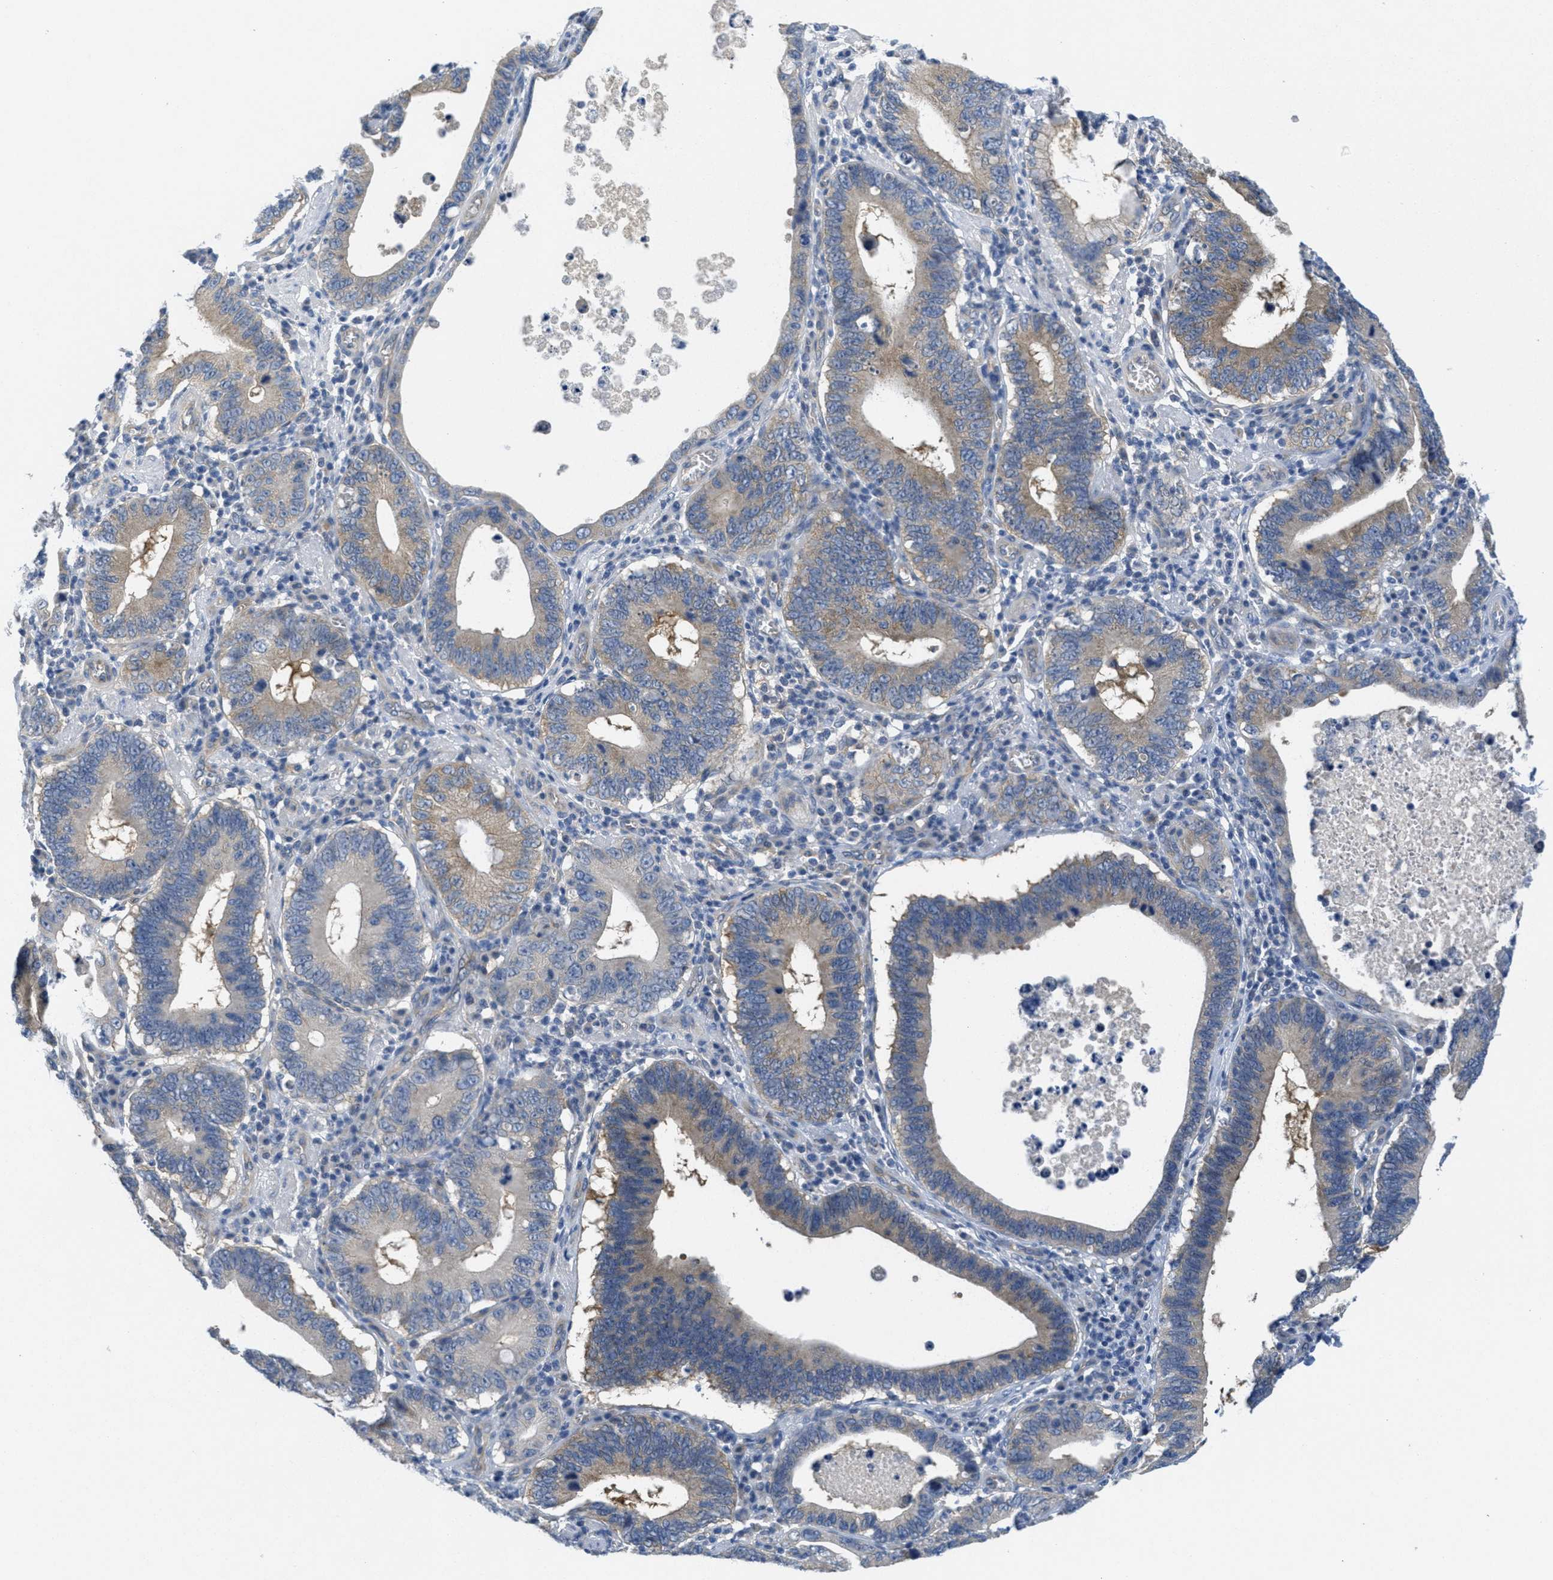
{"staining": {"intensity": "weak", "quantity": "<25%", "location": "cytoplasmic/membranous"}, "tissue": "stomach cancer", "cell_type": "Tumor cells", "image_type": "cancer", "snomed": [{"axis": "morphology", "description": "Adenocarcinoma, NOS"}, {"axis": "topography", "description": "Stomach"}, {"axis": "topography", "description": "Gastric cardia"}], "caption": "There is no significant positivity in tumor cells of stomach cancer (adenocarcinoma).", "gene": "ZFYVE9", "patient": {"sex": "male", "age": 59}}